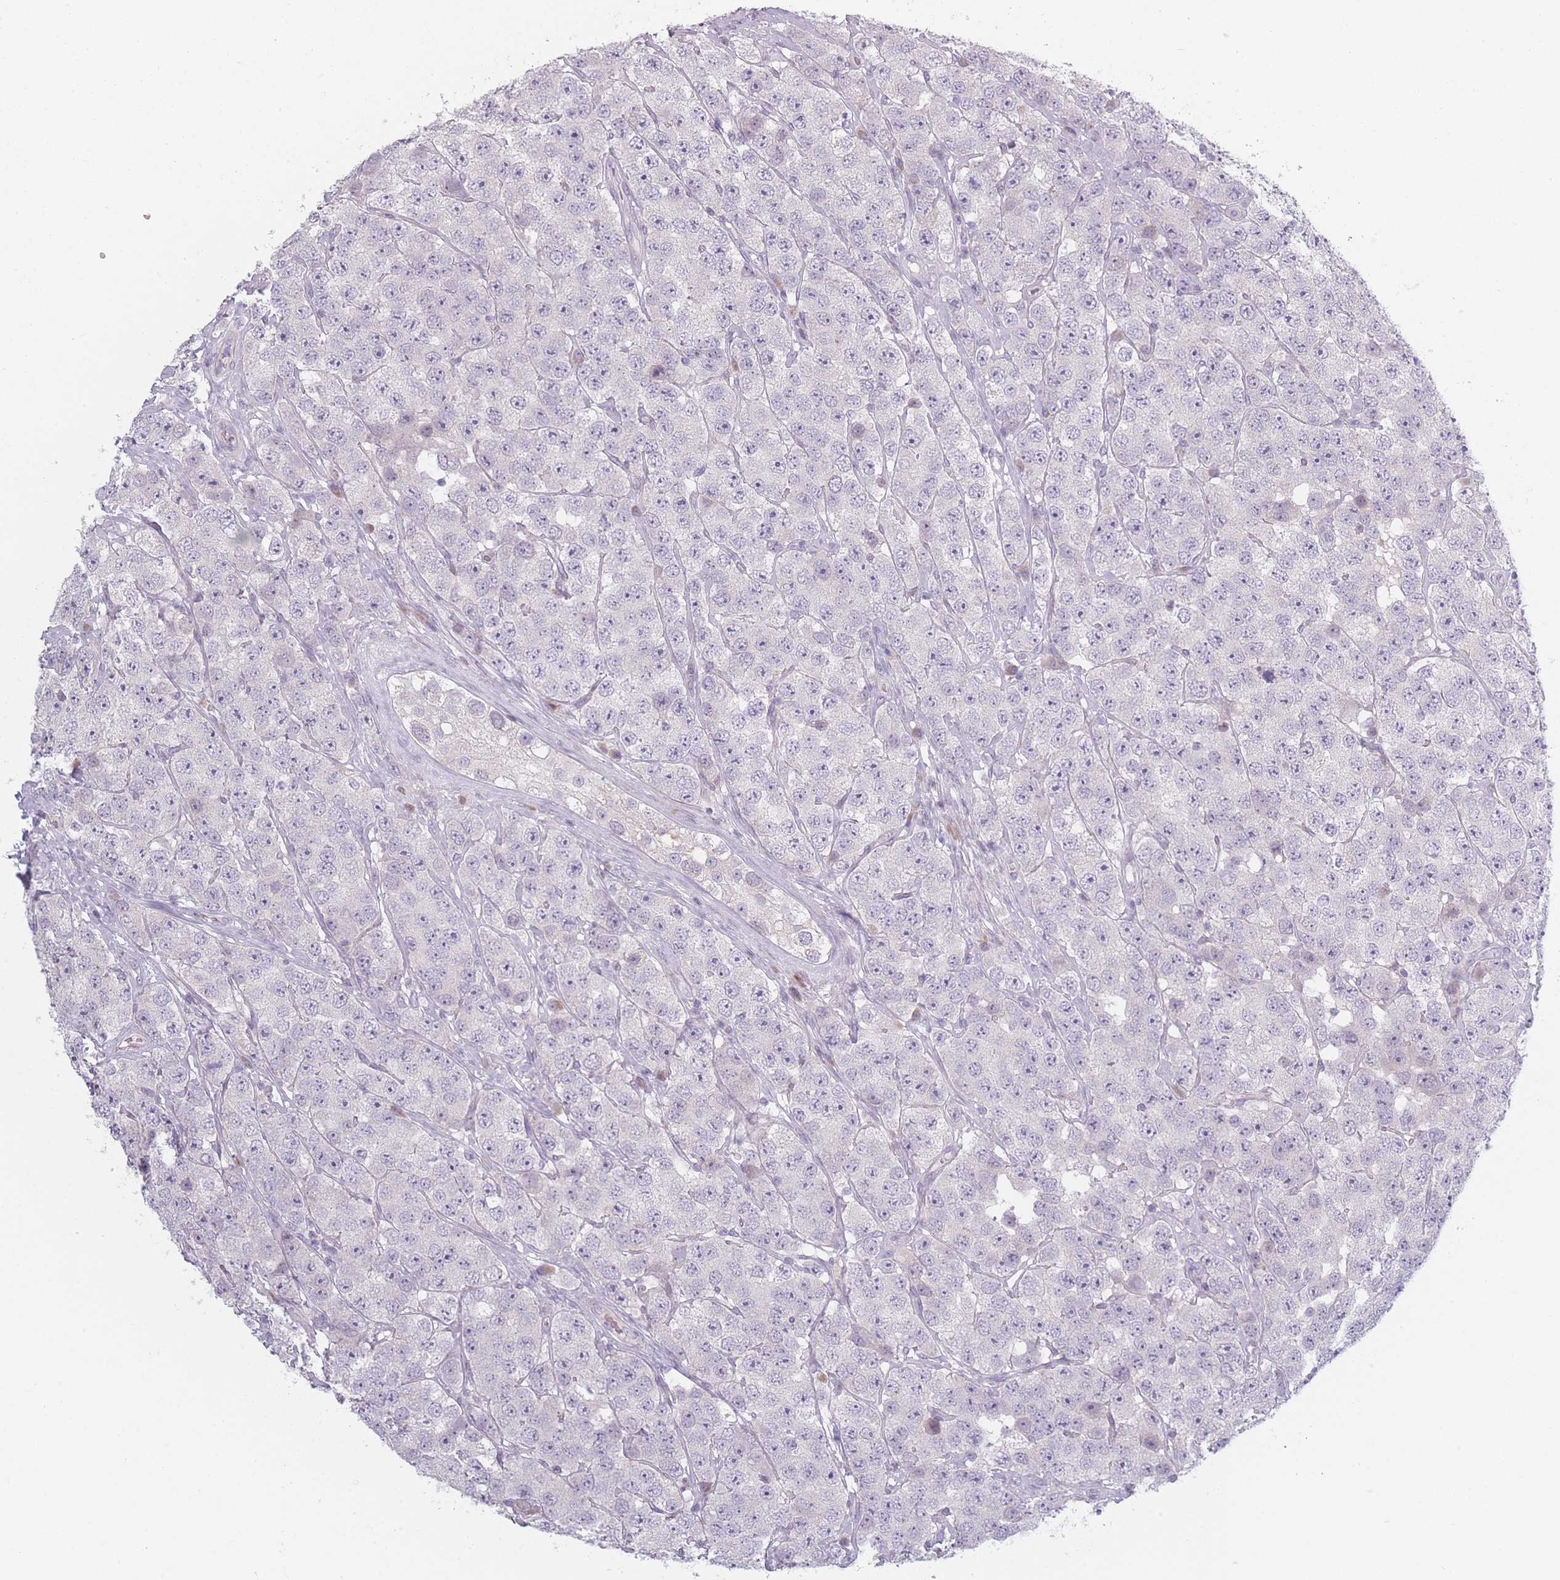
{"staining": {"intensity": "negative", "quantity": "none", "location": "none"}, "tissue": "testis cancer", "cell_type": "Tumor cells", "image_type": "cancer", "snomed": [{"axis": "morphology", "description": "Seminoma, NOS"}, {"axis": "topography", "description": "Testis"}], "caption": "Protein analysis of testis seminoma displays no significant positivity in tumor cells. (IHC, brightfield microscopy, high magnification).", "gene": "RASL10B", "patient": {"sex": "male", "age": 28}}